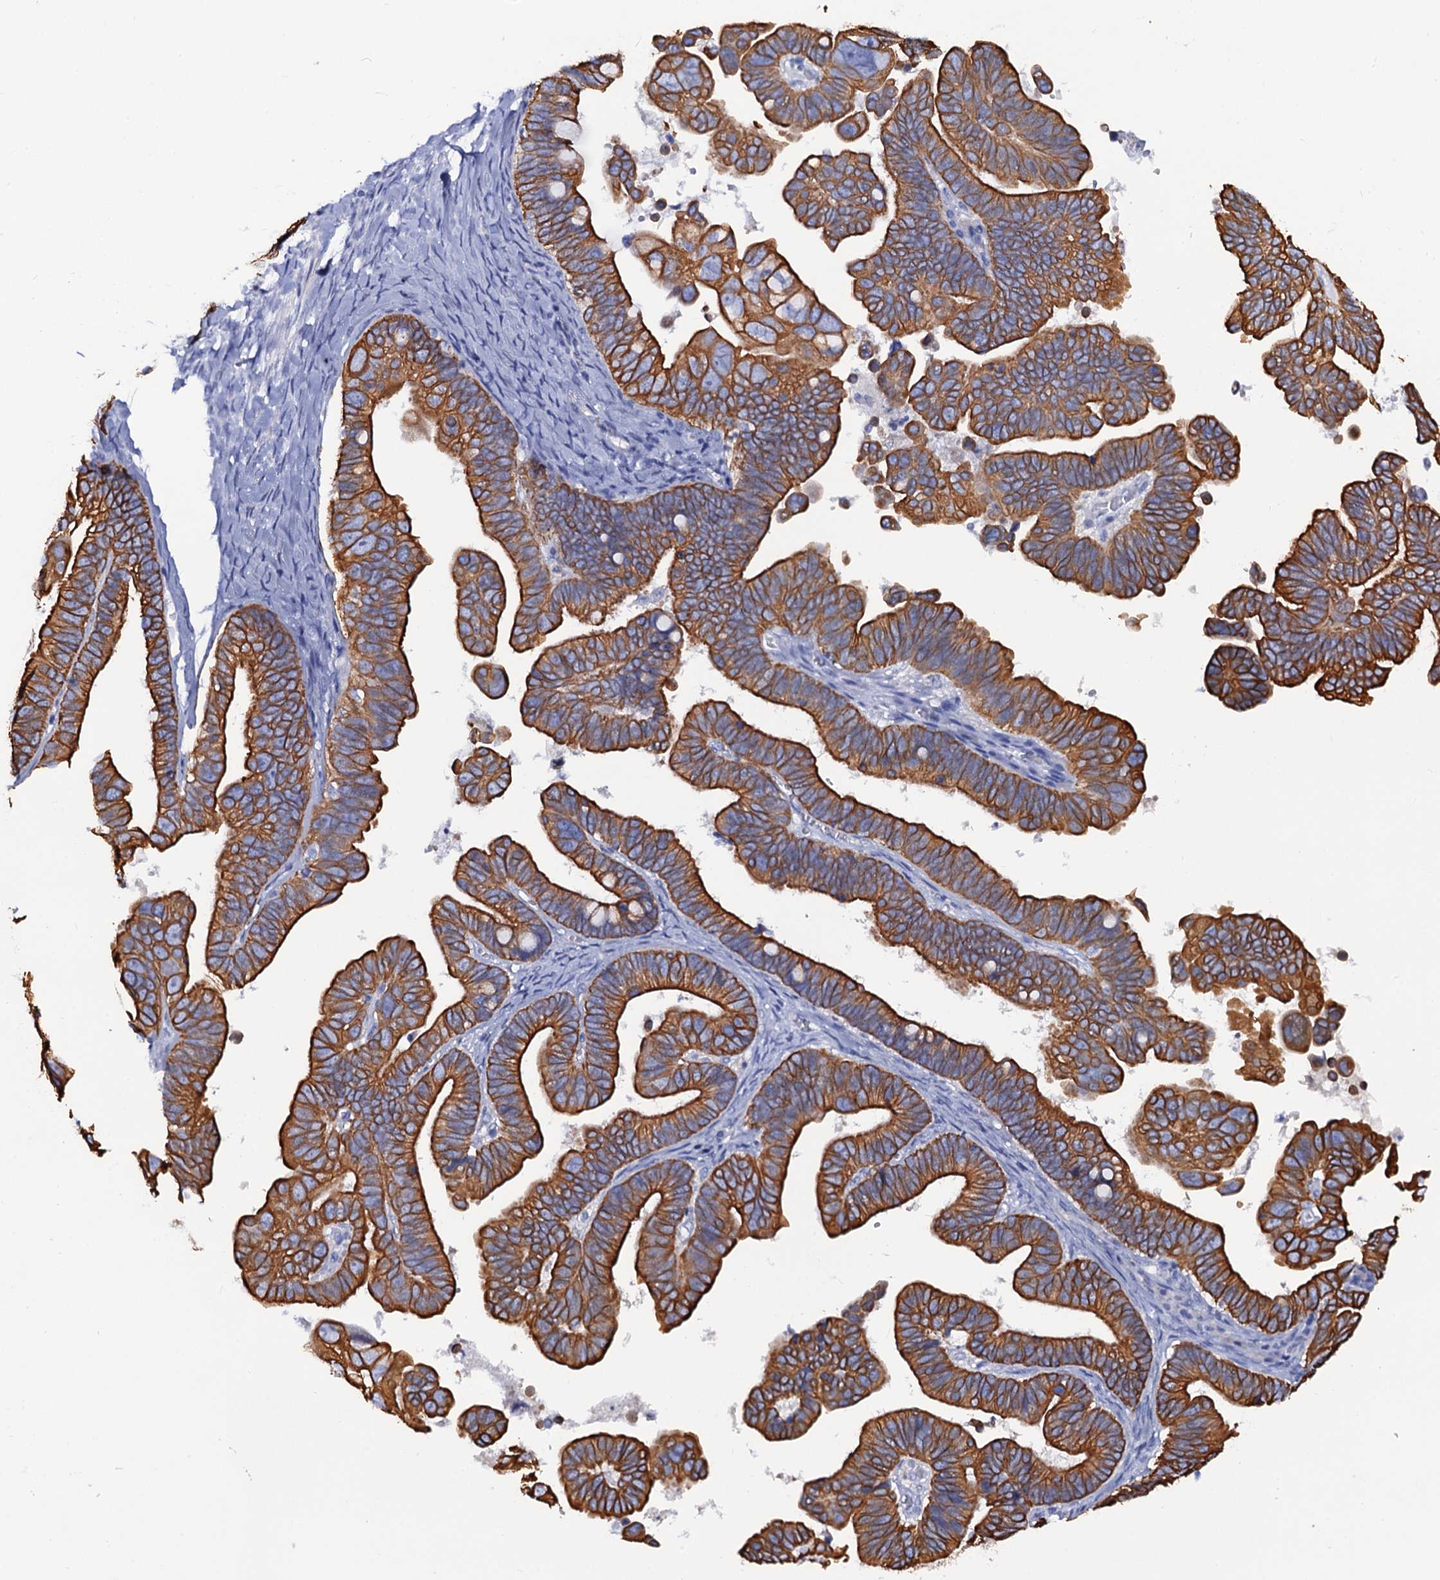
{"staining": {"intensity": "strong", "quantity": ">75%", "location": "cytoplasmic/membranous"}, "tissue": "ovarian cancer", "cell_type": "Tumor cells", "image_type": "cancer", "snomed": [{"axis": "morphology", "description": "Cystadenocarcinoma, serous, NOS"}, {"axis": "topography", "description": "Ovary"}], "caption": "Immunohistochemistry (DAB) staining of human serous cystadenocarcinoma (ovarian) reveals strong cytoplasmic/membranous protein staining in about >75% of tumor cells.", "gene": "RAB3IP", "patient": {"sex": "female", "age": 56}}